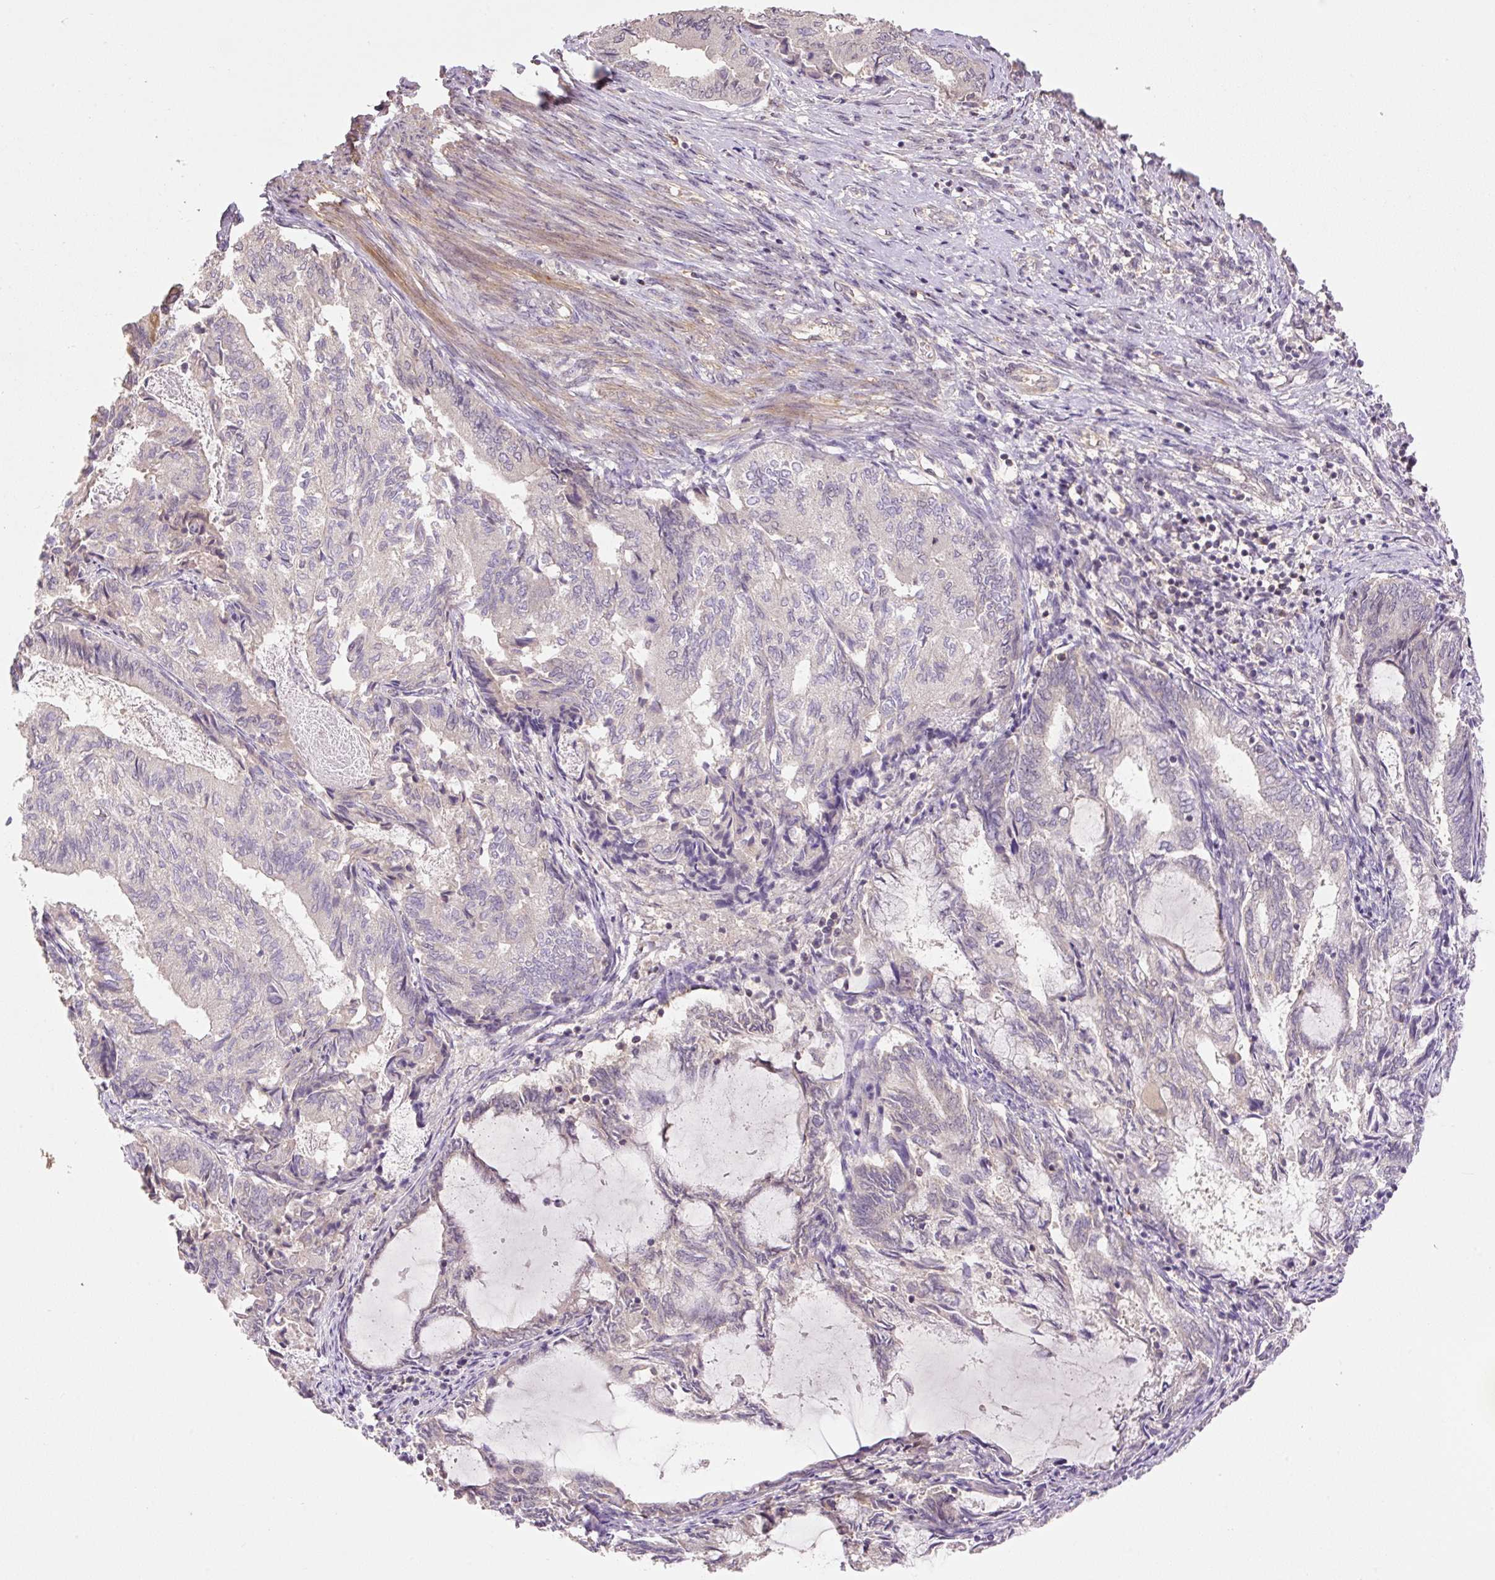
{"staining": {"intensity": "negative", "quantity": "none", "location": "none"}, "tissue": "endometrial cancer", "cell_type": "Tumor cells", "image_type": "cancer", "snomed": [{"axis": "morphology", "description": "Adenocarcinoma, NOS"}, {"axis": "topography", "description": "Endometrium"}], "caption": "Tumor cells are negative for protein expression in human endometrial cancer.", "gene": "COX8A", "patient": {"sex": "female", "age": 80}}